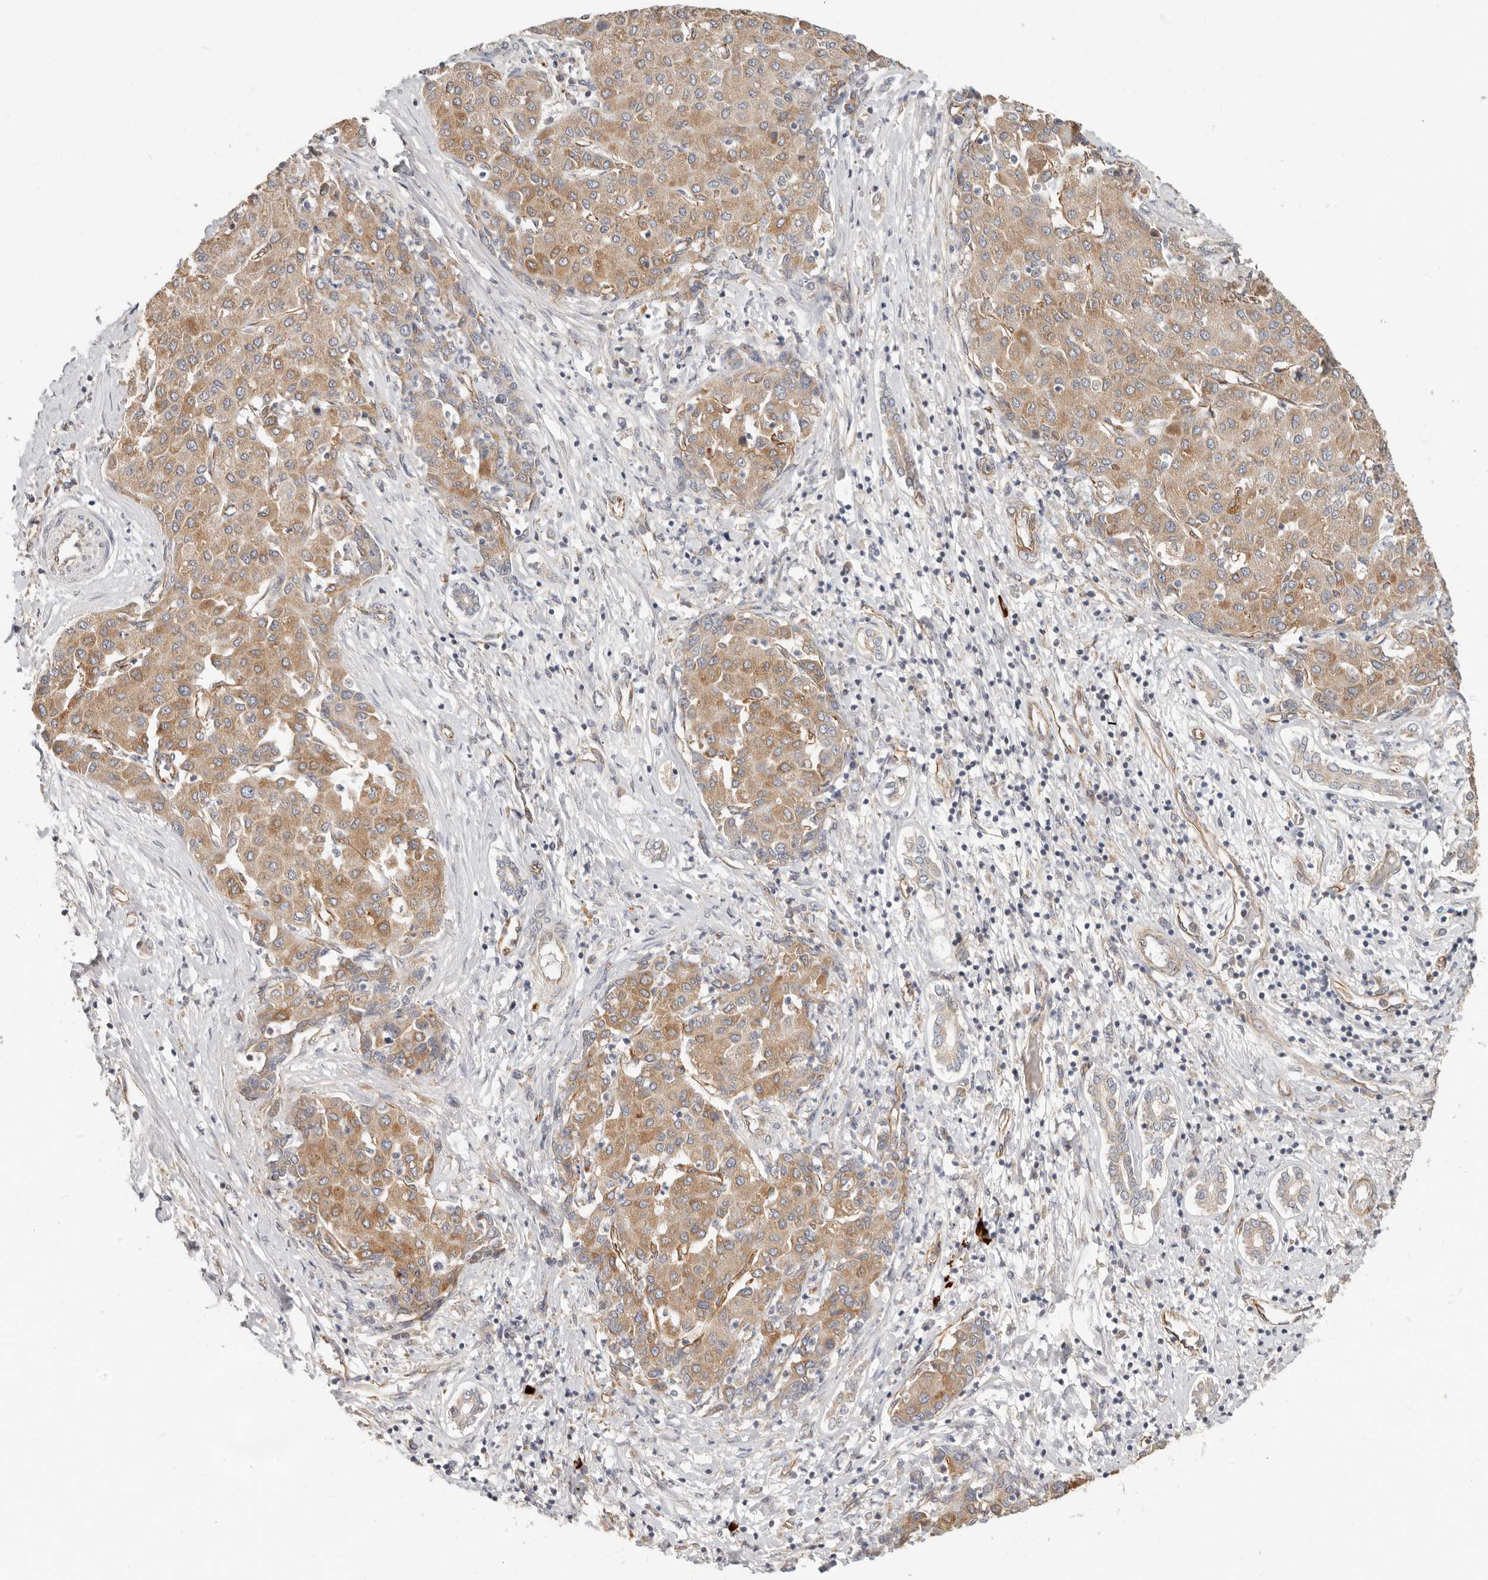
{"staining": {"intensity": "moderate", "quantity": ">75%", "location": "cytoplasmic/membranous"}, "tissue": "liver cancer", "cell_type": "Tumor cells", "image_type": "cancer", "snomed": [{"axis": "morphology", "description": "Carcinoma, Hepatocellular, NOS"}, {"axis": "topography", "description": "Liver"}], "caption": "This micrograph reveals IHC staining of human liver hepatocellular carcinoma, with medium moderate cytoplasmic/membranous positivity in about >75% of tumor cells.", "gene": "SPRING1", "patient": {"sex": "male", "age": 65}}